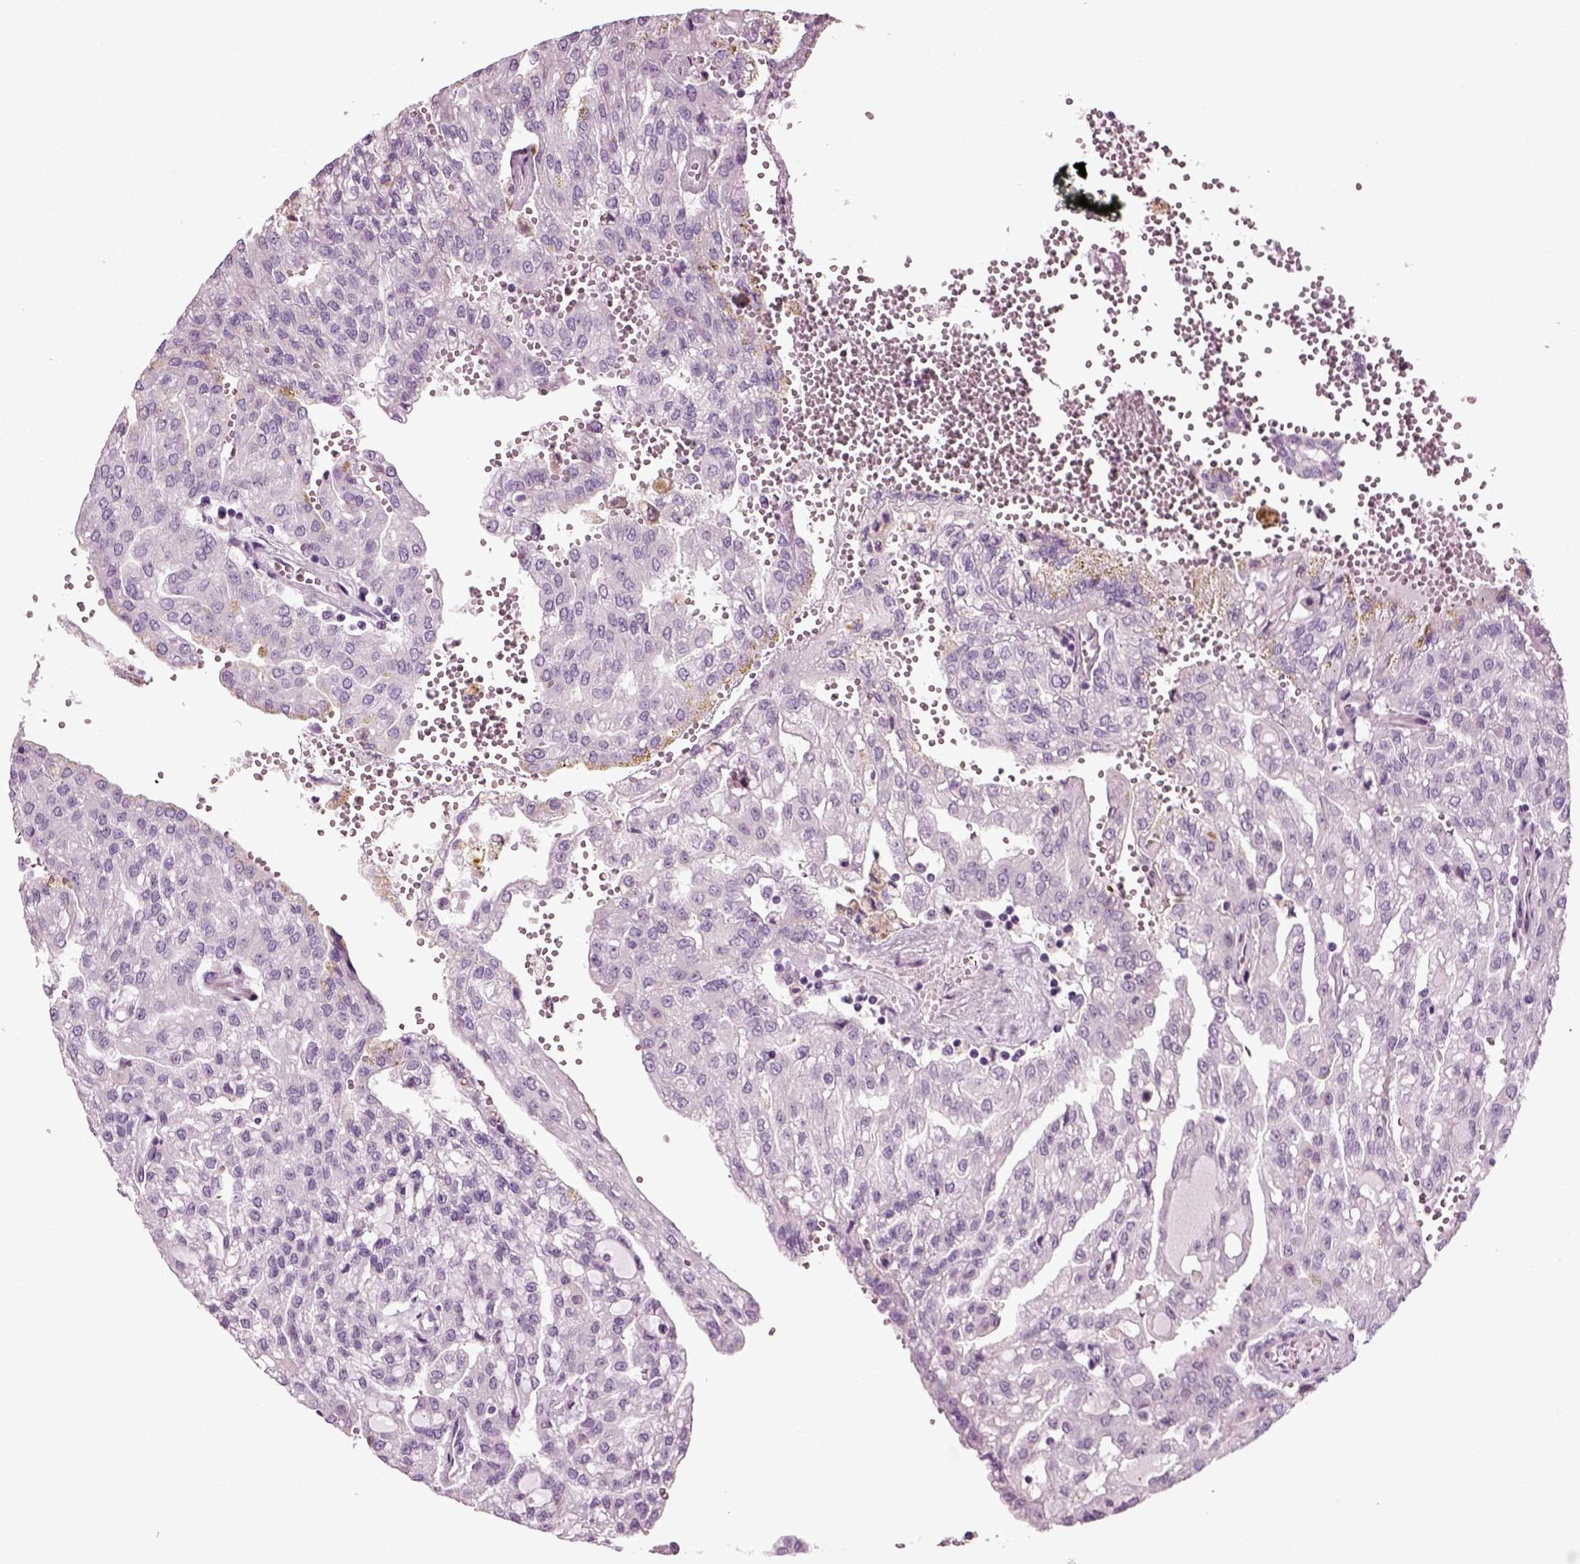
{"staining": {"intensity": "negative", "quantity": "none", "location": "none"}, "tissue": "renal cancer", "cell_type": "Tumor cells", "image_type": "cancer", "snomed": [{"axis": "morphology", "description": "Adenocarcinoma, NOS"}, {"axis": "topography", "description": "Kidney"}], "caption": "A photomicrograph of human renal cancer is negative for staining in tumor cells.", "gene": "SCG5", "patient": {"sex": "male", "age": 63}}